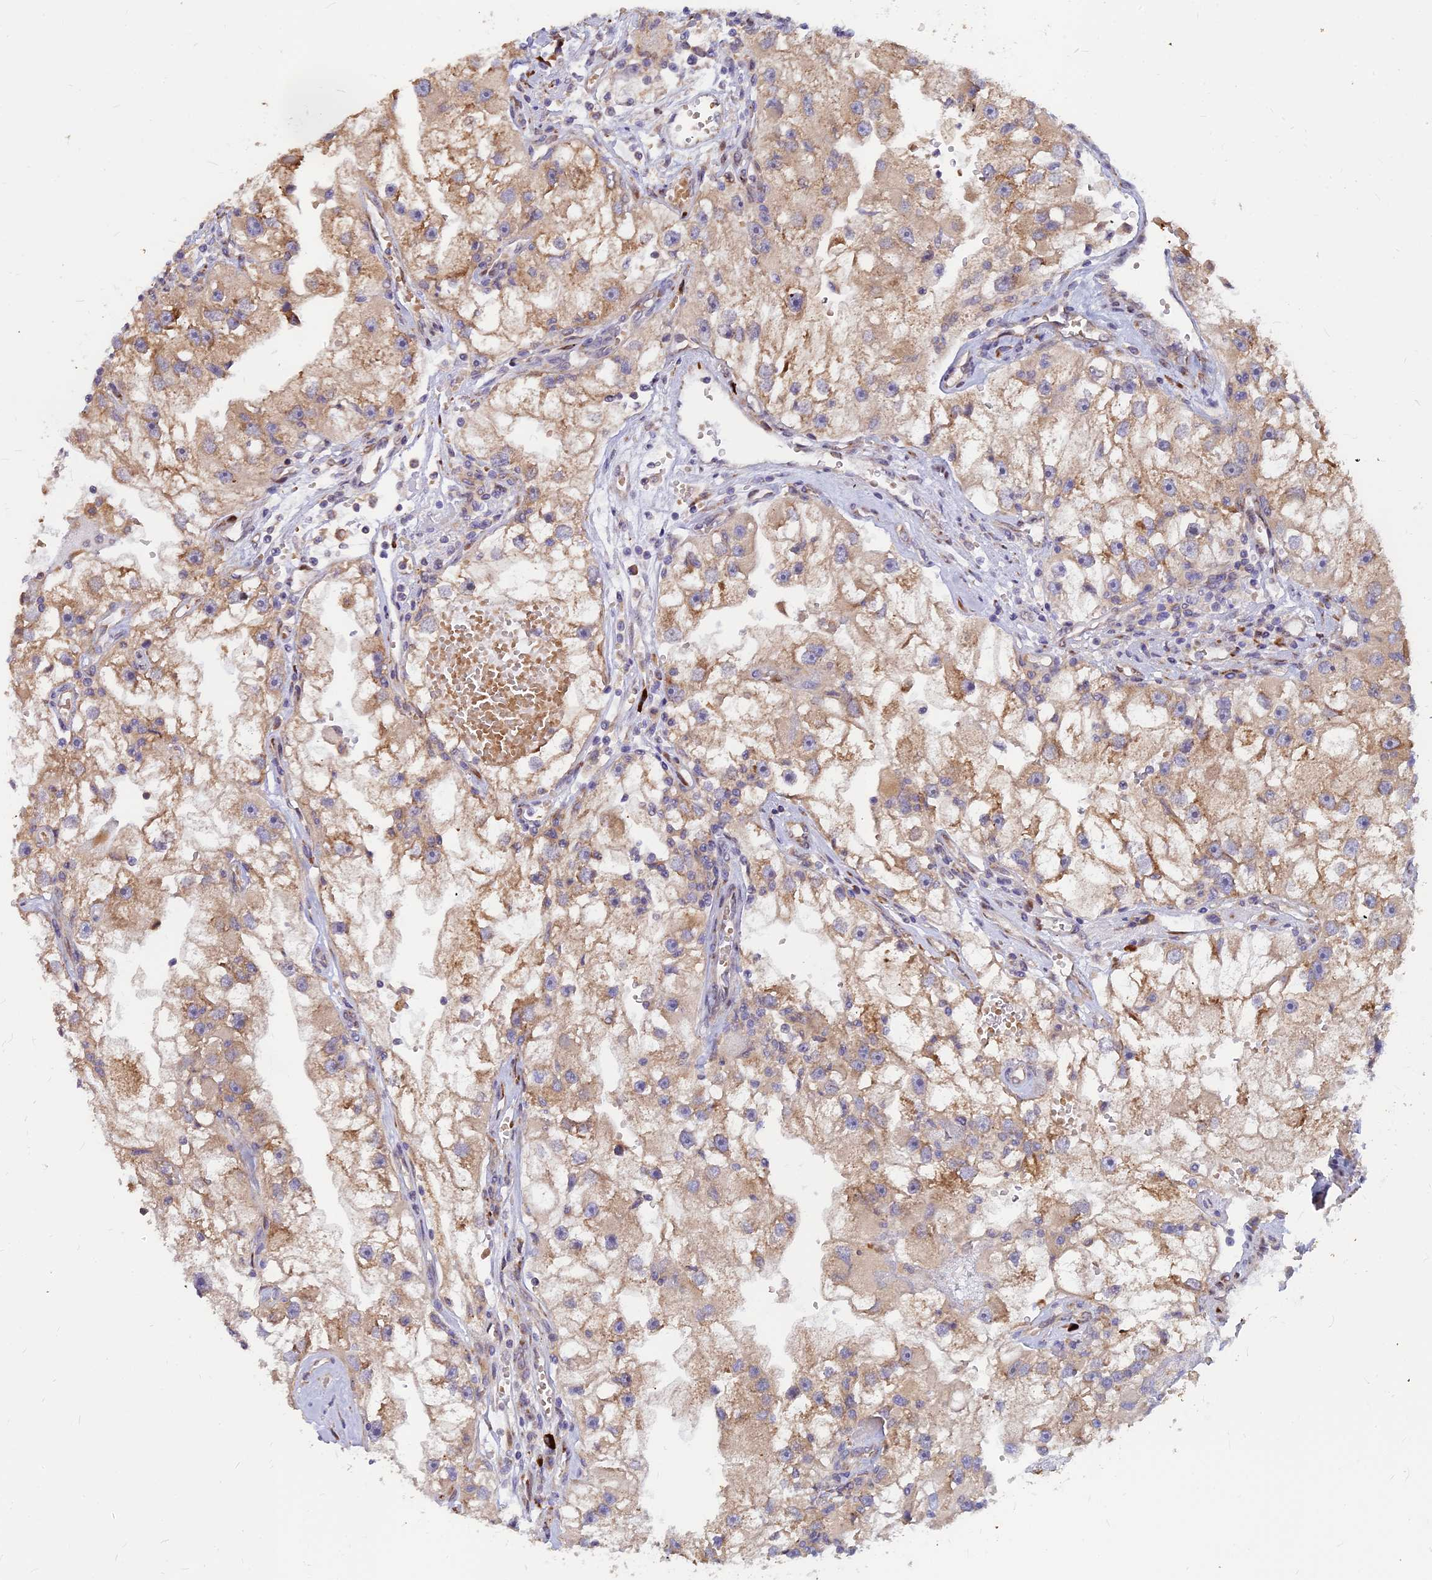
{"staining": {"intensity": "moderate", "quantity": ">75%", "location": "cytoplasmic/membranous"}, "tissue": "renal cancer", "cell_type": "Tumor cells", "image_type": "cancer", "snomed": [{"axis": "morphology", "description": "Adenocarcinoma, NOS"}, {"axis": "topography", "description": "Kidney"}], "caption": "IHC of adenocarcinoma (renal) displays medium levels of moderate cytoplasmic/membranous expression in approximately >75% of tumor cells.", "gene": "CCT6B", "patient": {"sex": "male", "age": 63}}